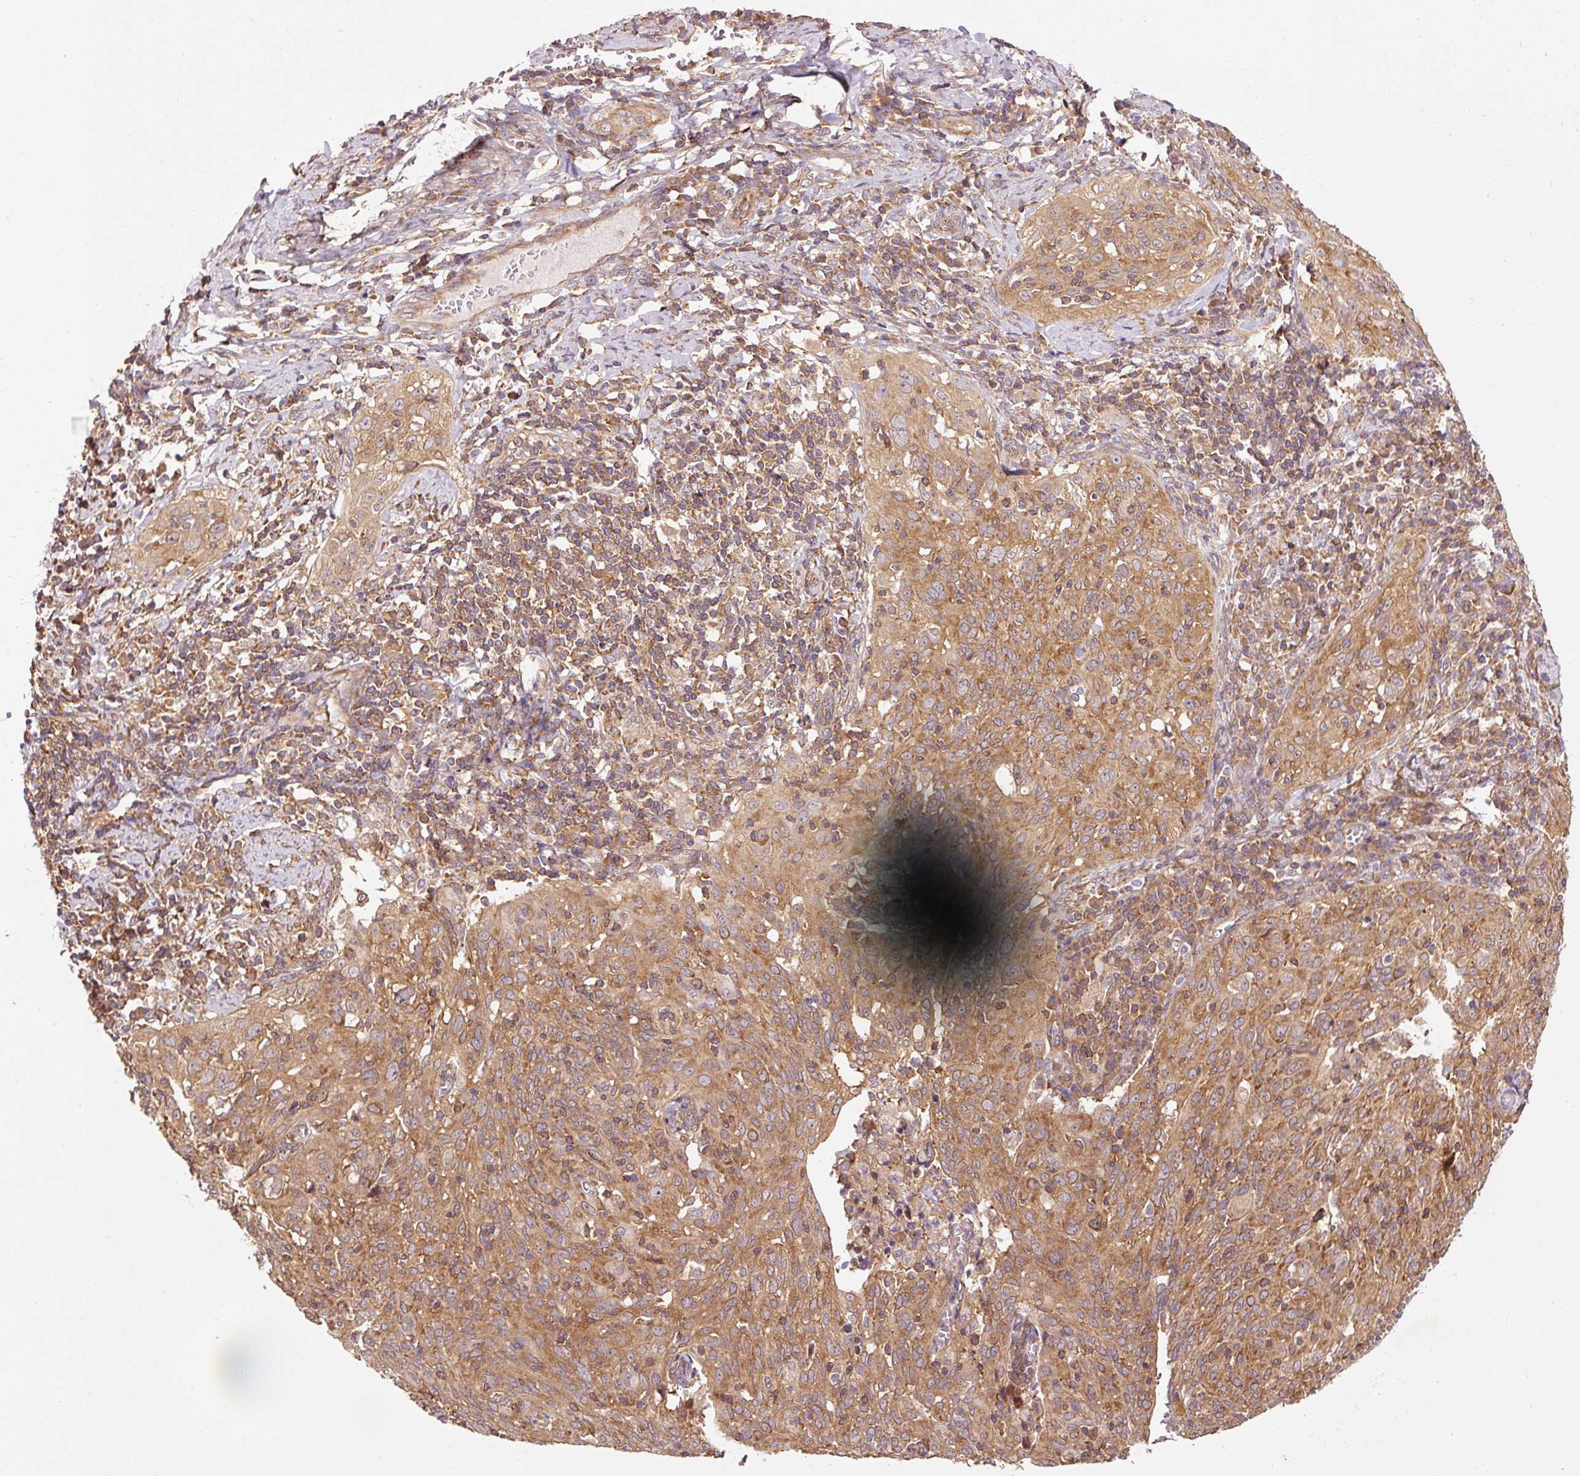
{"staining": {"intensity": "moderate", "quantity": ">75%", "location": "cytoplasmic/membranous"}, "tissue": "cervical cancer", "cell_type": "Tumor cells", "image_type": "cancer", "snomed": [{"axis": "morphology", "description": "Squamous cell carcinoma, NOS"}, {"axis": "topography", "description": "Cervix"}], "caption": "Protein expression analysis of human cervical cancer reveals moderate cytoplasmic/membranous staining in approximately >75% of tumor cells.", "gene": "PDAP1", "patient": {"sex": "female", "age": 31}}